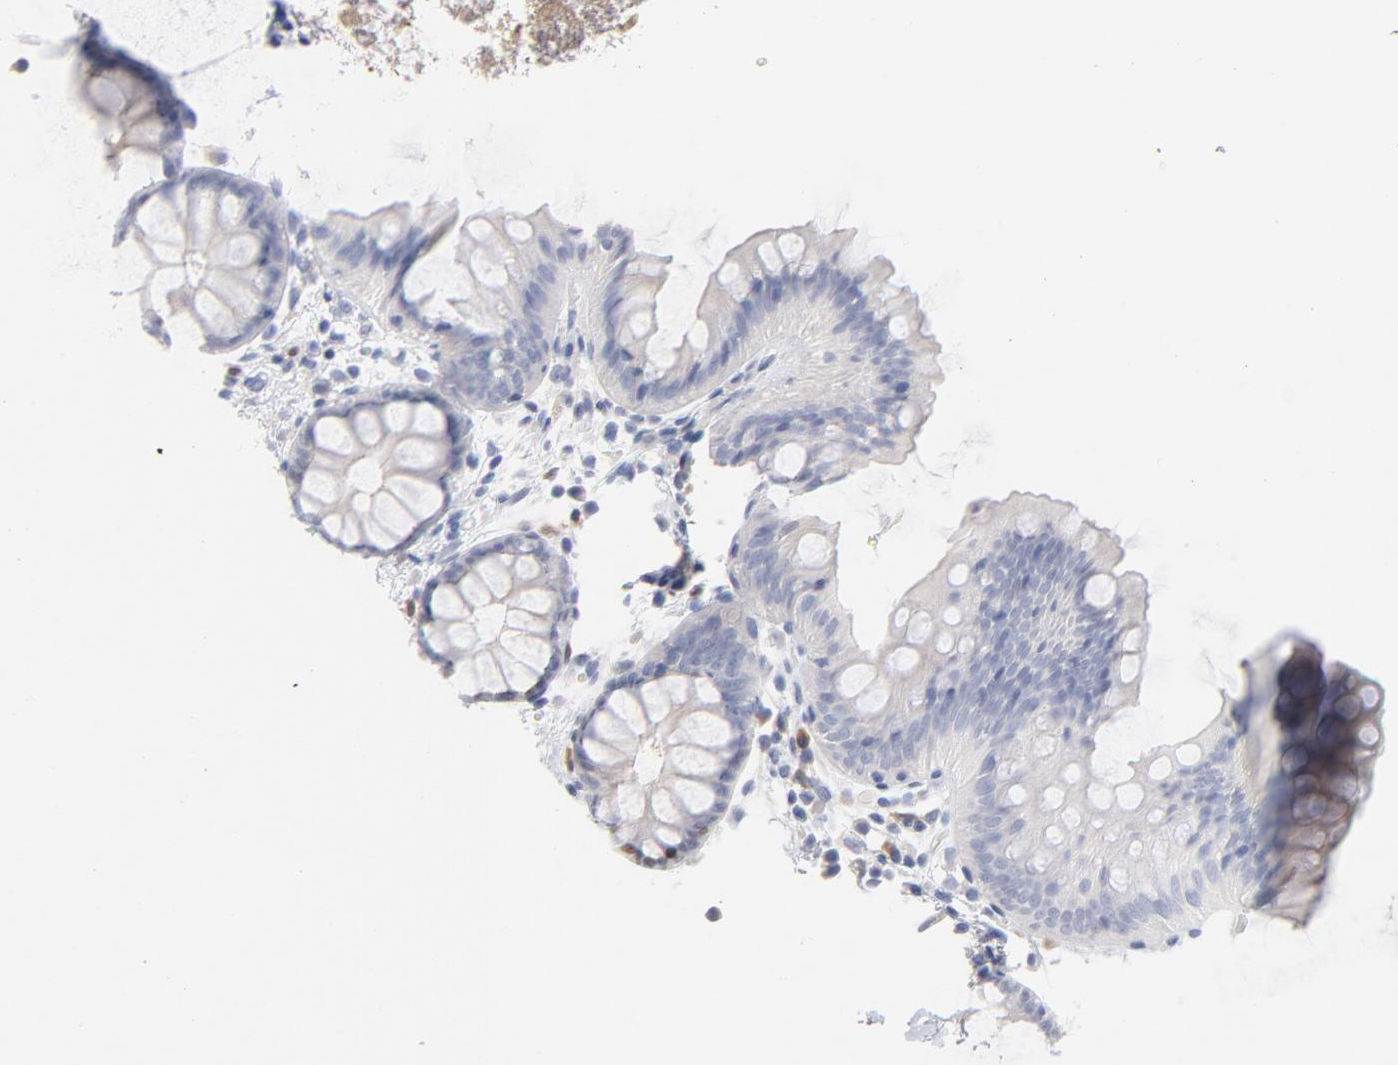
{"staining": {"intensity": "negative", "quantity": "none", "location": "none"}, "tissue": "colon", "cell_type": "Endothelial cells", "image_type": "normal", "snomed": [{"axis": "morphology", "description": "Normal tissue, NOS"}, {"axis": "topography", "description": "Smooth muscle"}, {"axis": "topography", "description": "Colon"}], "caption": "Micrograph shows no significant protein expression in endothelial cells of normal colon.", "gene": "MCM7", "patient": {"sex": "male", "age": 67}}